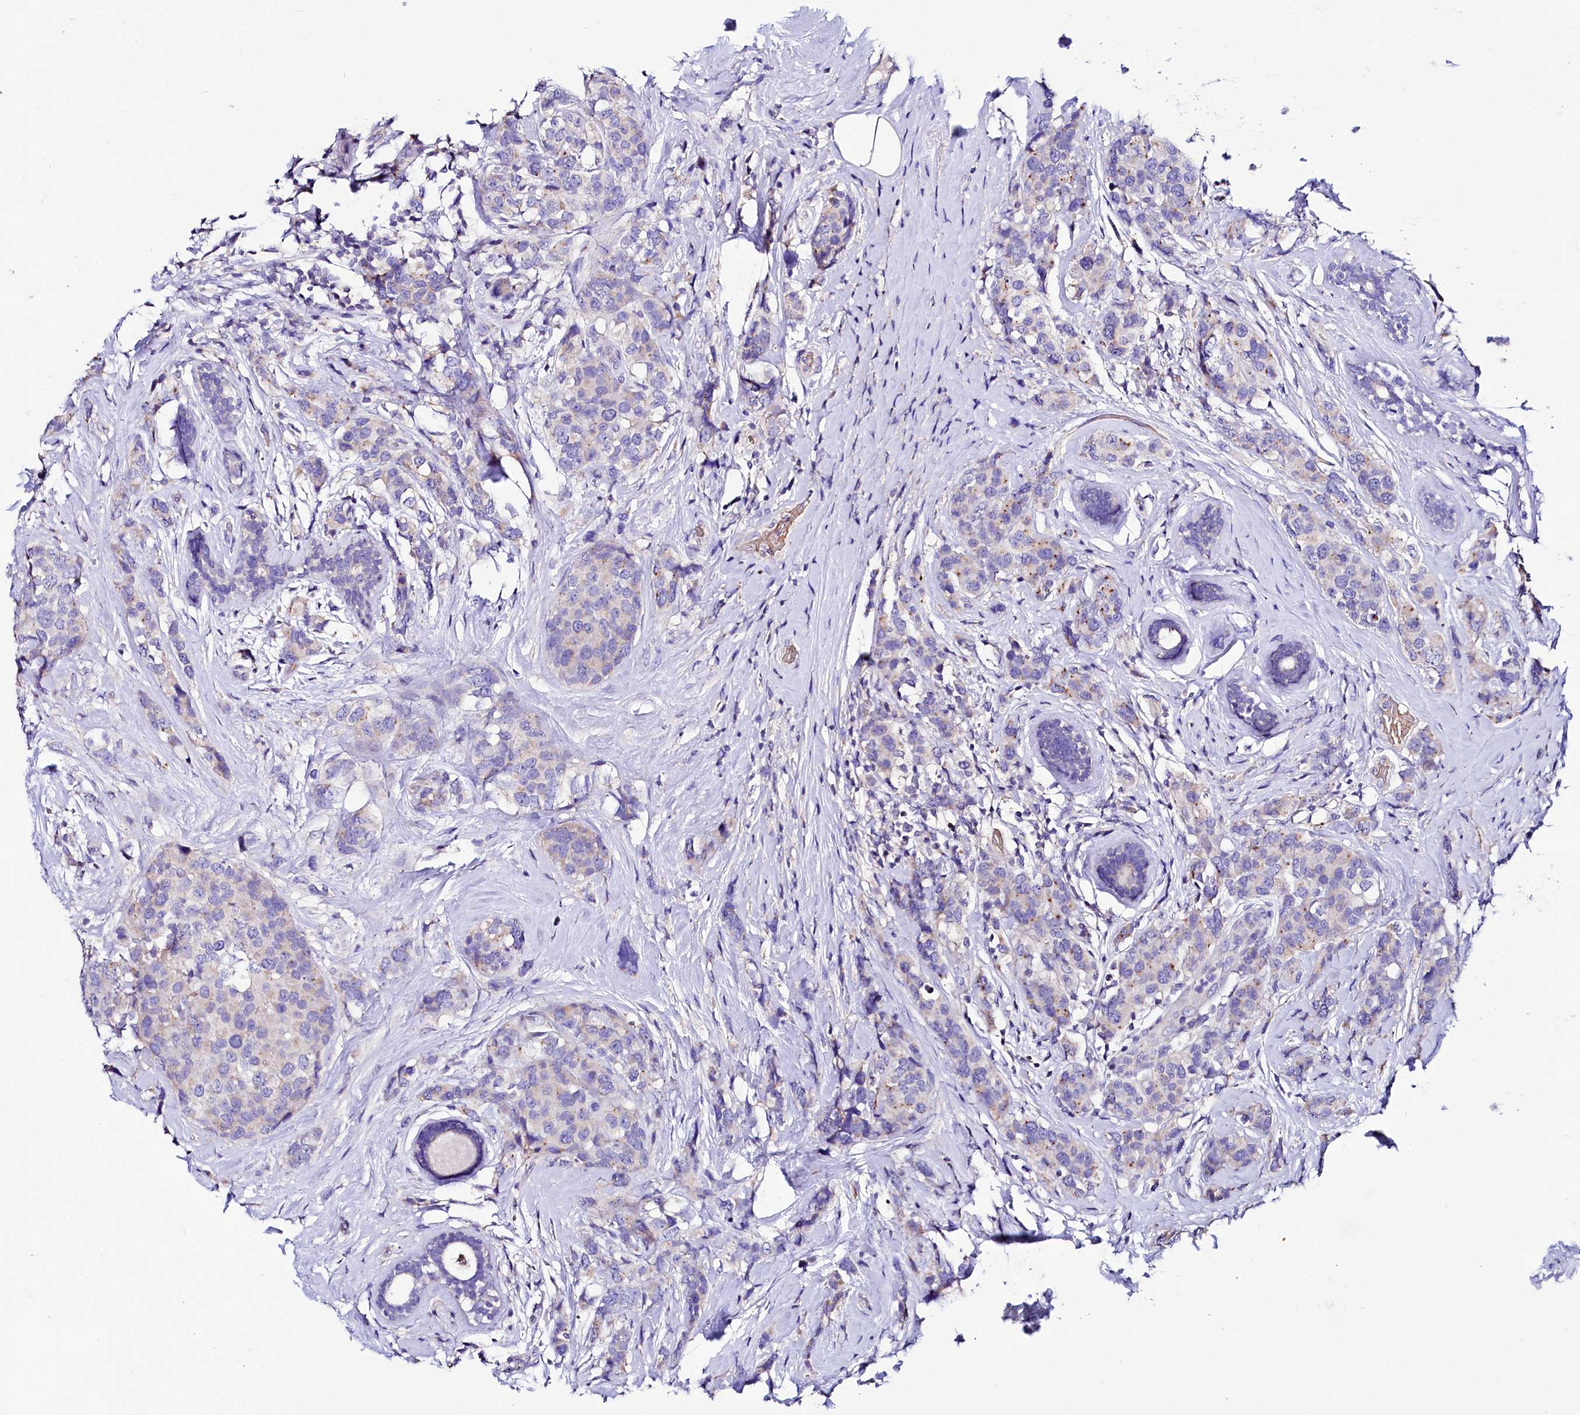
{"staining": {"intensity": "negative", "quantity": "none", "location": "none"}, "tissue": "breast cancer", "cell_type": "Tumor cells", "image_type": "cancer", "snomed": [{"axis": "morphology", "description": "Lobular carcinoma"}, {"axis": "topography", "description": "Breast"}], "caption": "The photomicrograph displays no staining of tumor cells in breast lobular carcinoma. (DAB IHC with hematoxylin counter stain).", "gene": "ABHD5", "patient": {"sex": "female", "age": 59}}